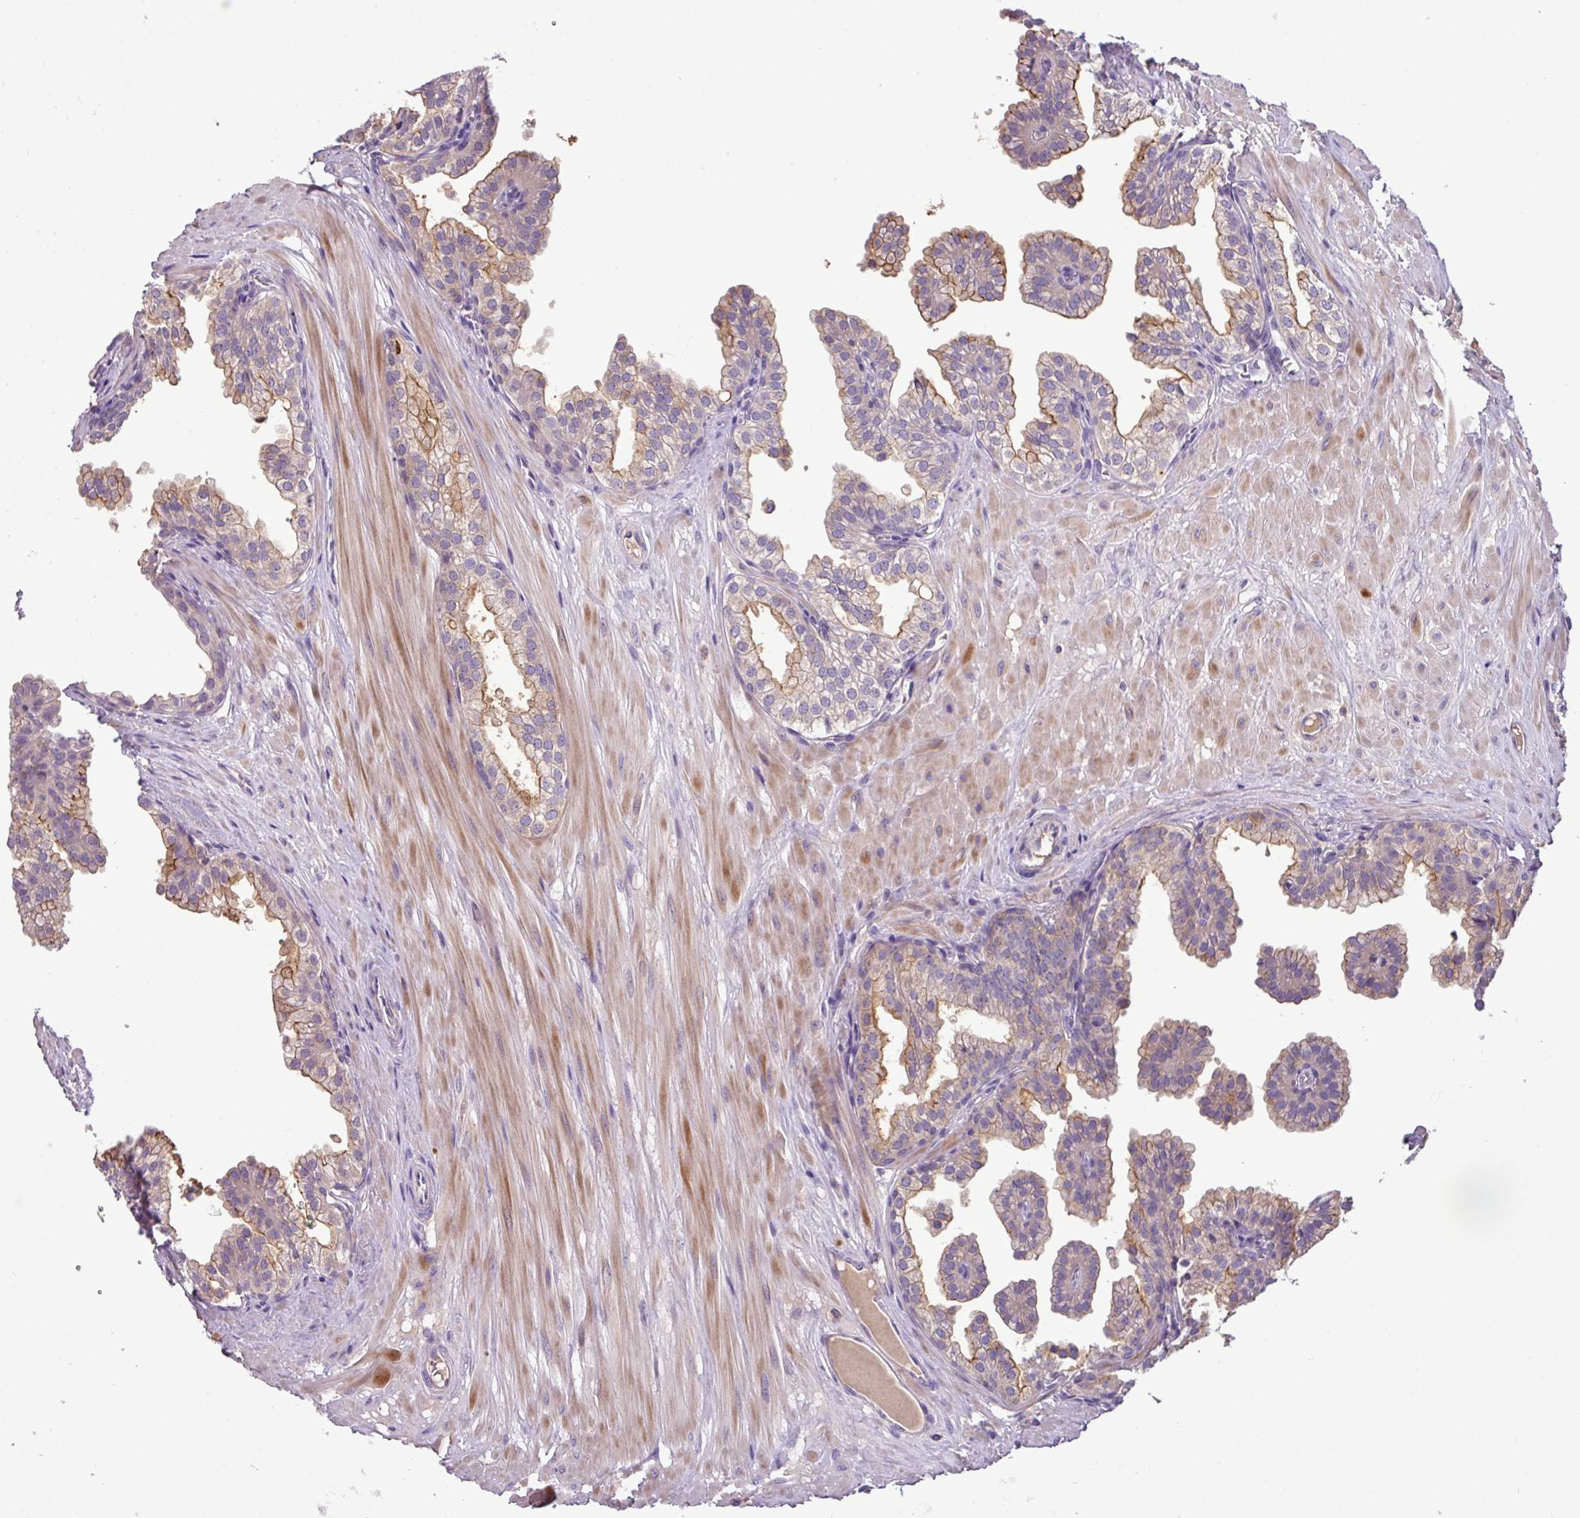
{"staining": {"intensity": "weak", "quantity": "25%-75%", "location": "cytoplasmic/membranous"}, "tissue": "prostate", "cell_type": "Glandular cells", "image_type": "normal", "snomed": [{"axis": "morphology", "description": "Normal tissue, NOS"}, {"axis": "topography", "description": "Prostate"}, {"axis": "topography", "description": "Peripheral nerve tissue"}], "caption": "This is a histology image of immunohistochemistry (IHC) staining of benign prostate, which shows weak expression in the cytoplasmic/membranous of glandular cells.", "gene": "TMEM62", "patient": {"sex": "male", "age": 55}}